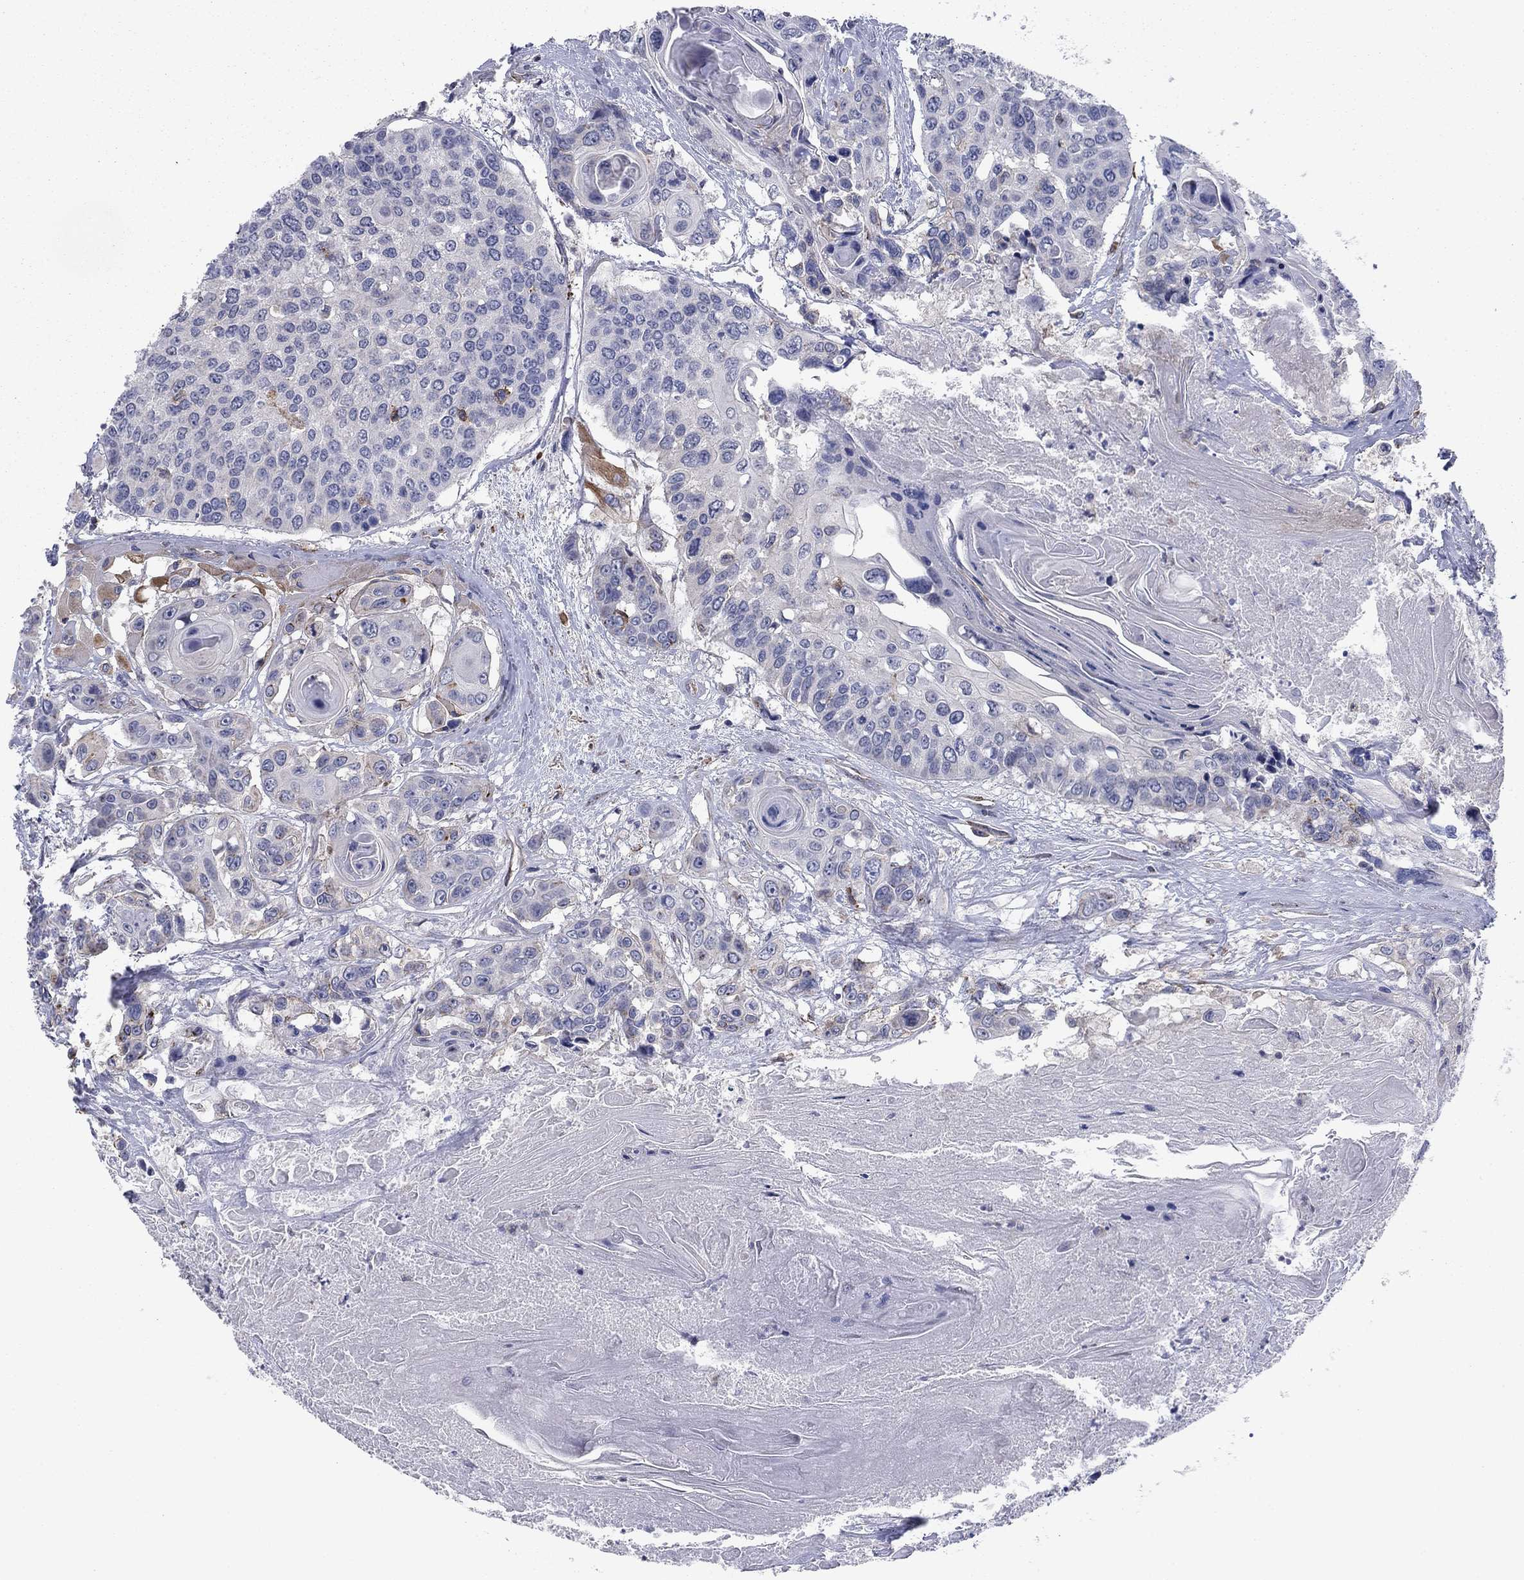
{"staining": {"intensity": "negative", "quantity": "none", "location": "none"}, "tissue": "head and neck cancer", "cell_type": "Tumor cells", "image_type": "cancer", "snomed": [{"axis": "morphology", "description": "Squamous cell carcinoma, NOS"}, {"axis": "topography", "description": "Oral tissue"}, {"axis": "topography", "description": "Head-Neck"}], "caption": "Head and neck squamous cell carcinoma stained for a protein using IHC displays no positivity tumor cells.", "gene": "PSD4", "patient": {"sex": "male", "age": 56}}